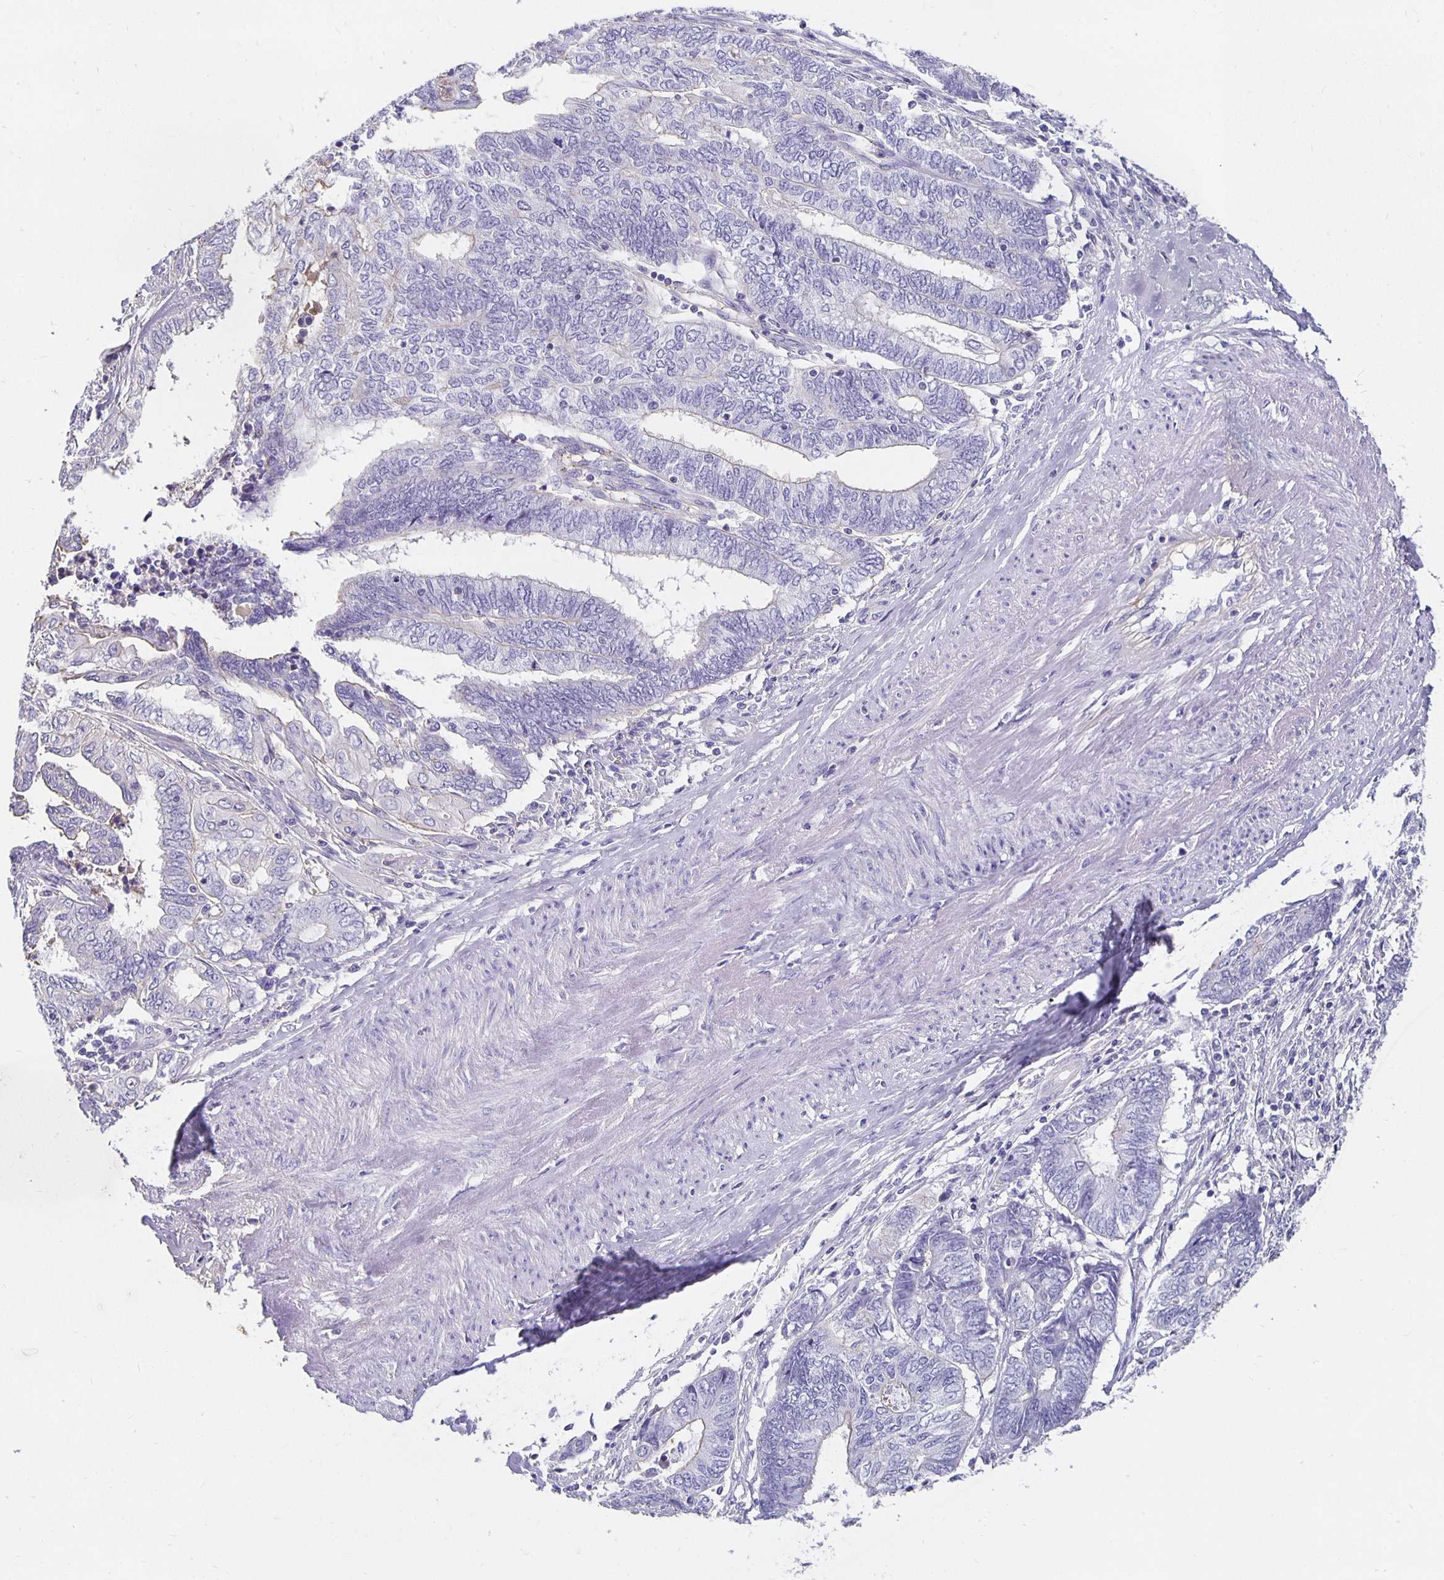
{"staining": {"intensity": "negative", "quantity": "none", "location": "none"}, "tissue": "endometrial cancer", "cell_type": "Tumor cells", "image_type": "cancer", "snomed": [{"axis": "morphology", "description": "Adenocarcinoma, NOS"}, {"axis": "topography", "description": "Uterus"}, {"axis": "topography", "description": "Endometrium"}], "caption": "This is an immunohistochemistry micrograph of endometrial cancer. There is no staining in tumor cells.", "gene": "APOB", "patient": {"sex": "female", "age": 70}}